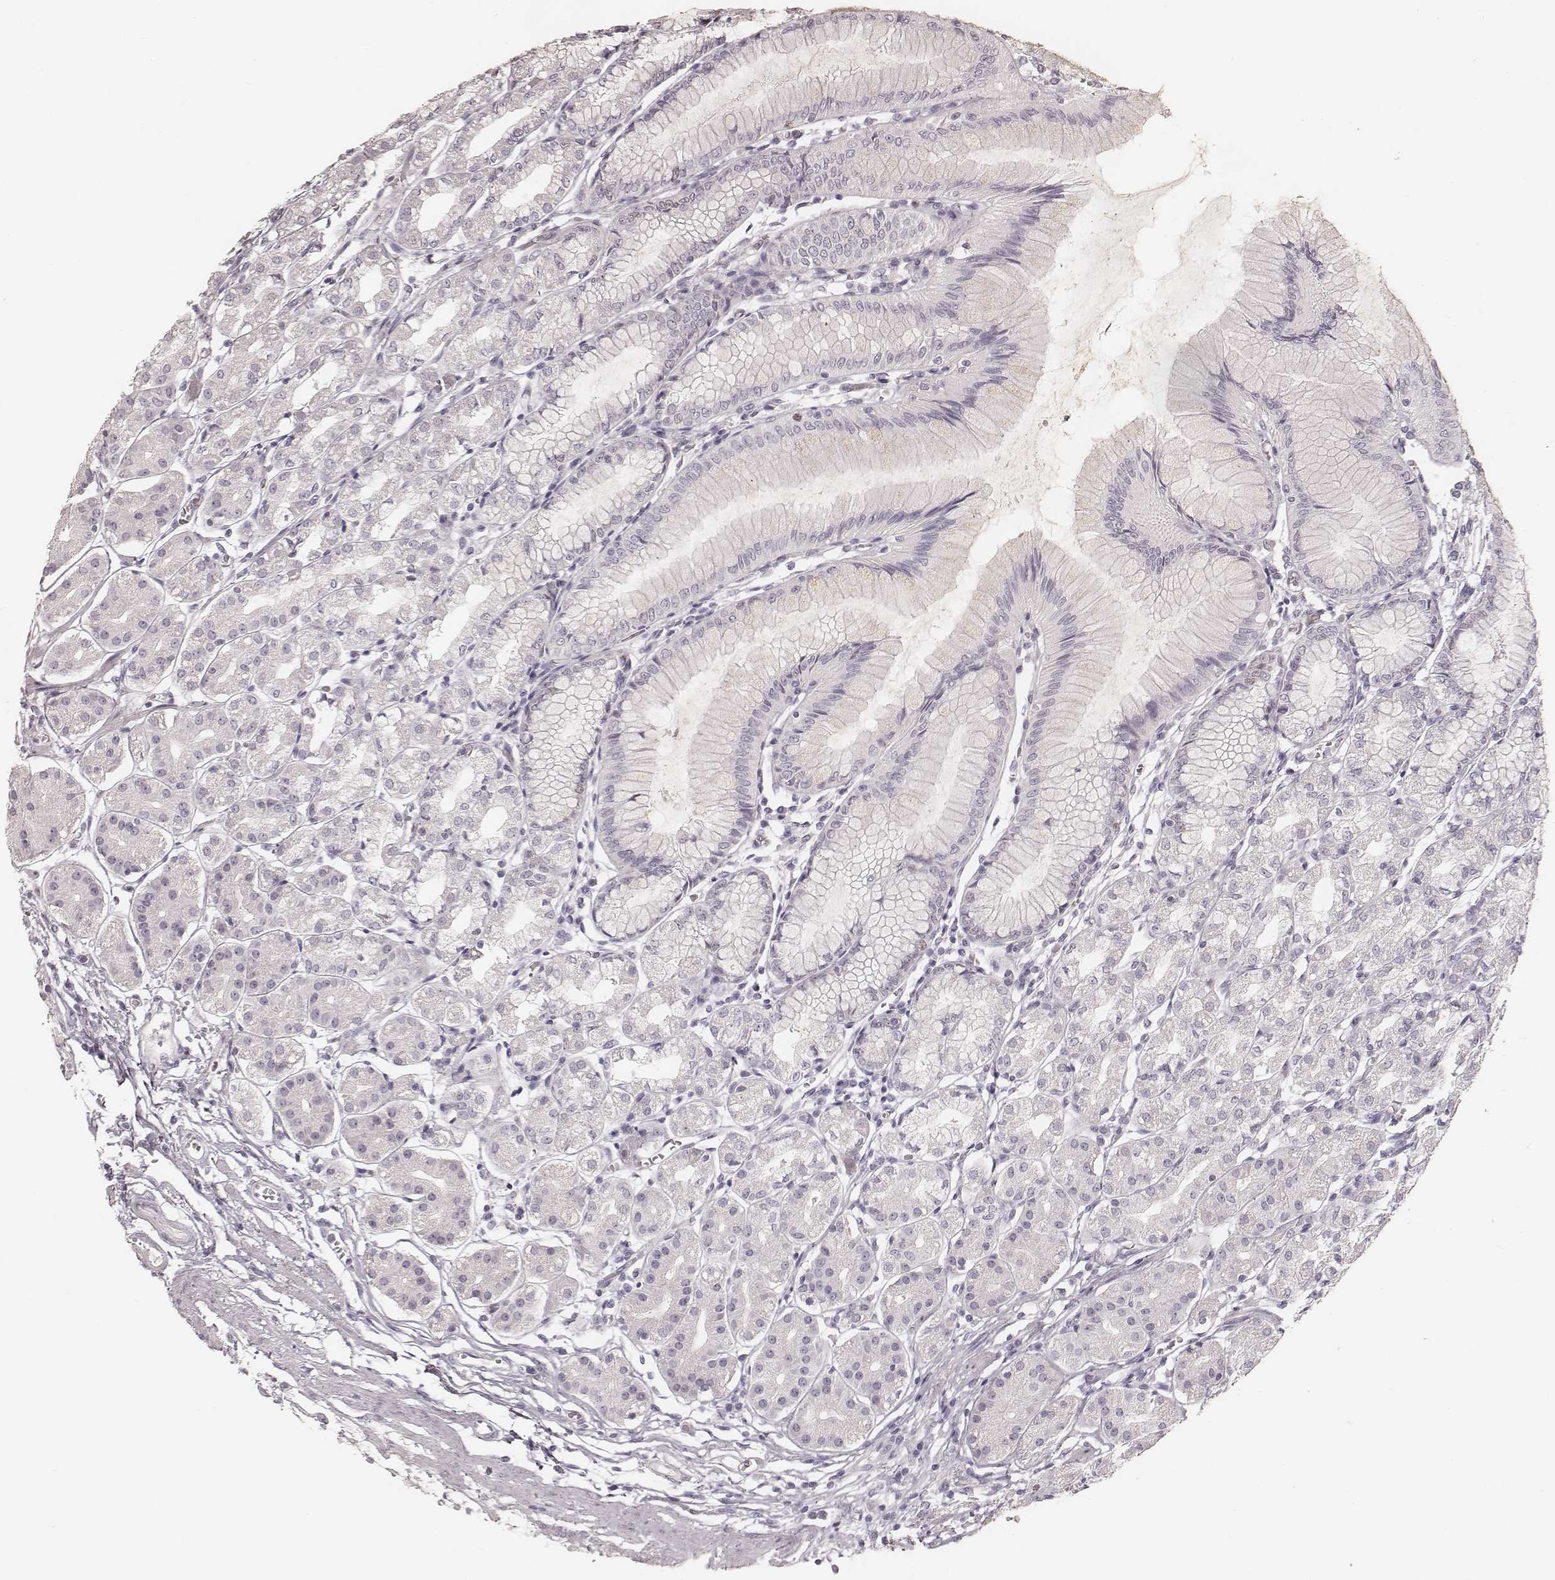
{"staining": {"intensity": "negative", "quantity": "none", "location": "none"}, "tissue": "stomach", "cell_type": "Glandular cells", "image_type": "normal", "snomed": [{"axis": "morphology", "description": "Normal tissue, NOS"}, {"axis": "topography", "description": "Skeletal muscle"}, {"axis": "topography", "description": "Stomach"}], "caption": "A photomicrograph of stomach stained for a protein reveals no brown staining in glandular cells.", "gene": "TEX37", "patient": {"sex": "female", "age": 57}}